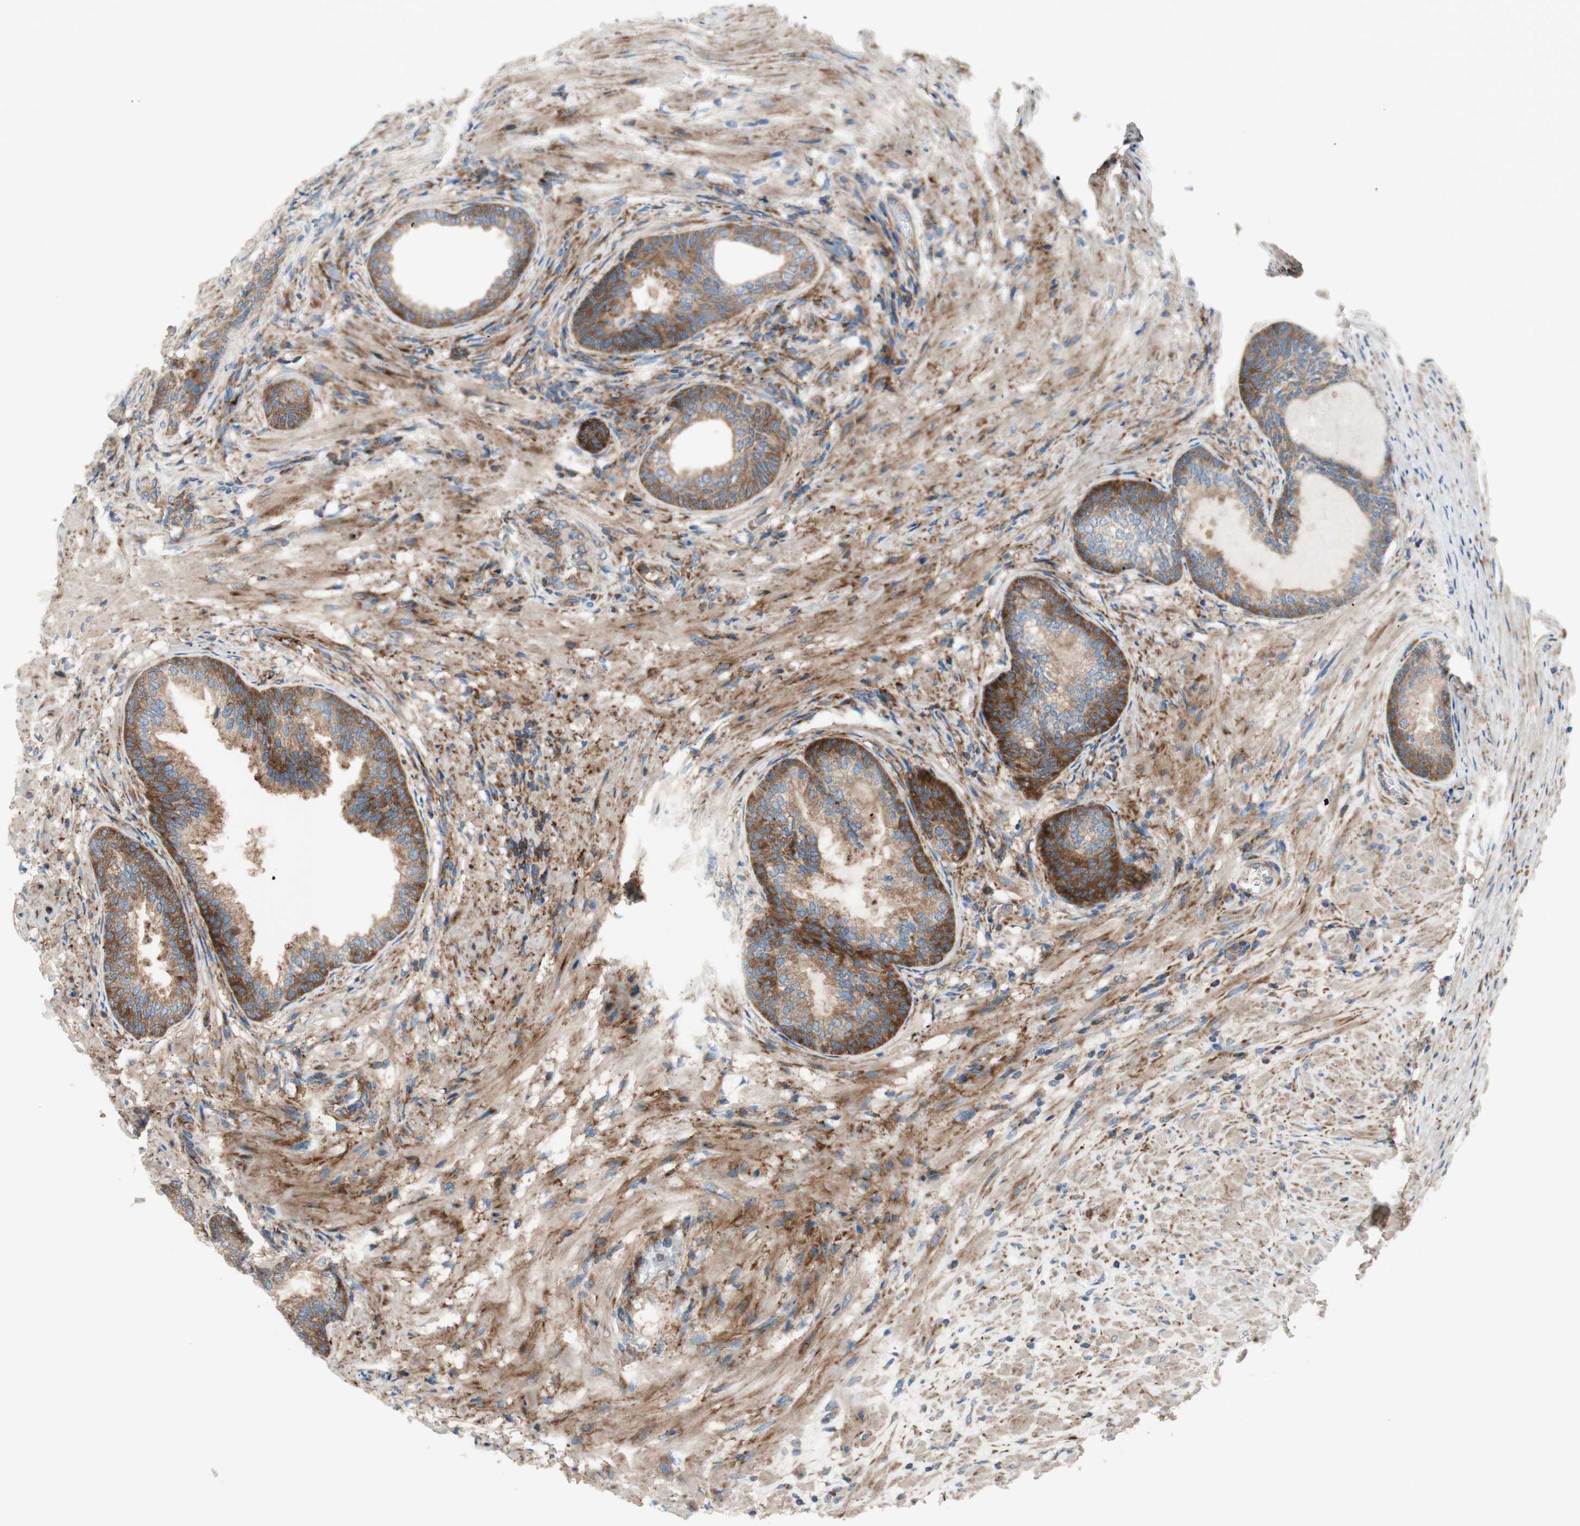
{"staining": {"intensity": "moderate", "quantity": ">75%", "location": "cytoplasmic/membranous"}, "tissue": "prostate", "cell_type": "Glandular cells", "image_type": "normal", "snomed": [{"axis": "morphology", "description": "Normal tissue, NOS"}, {"axis": "topography", "description": "Prostate"}], "caption": "Immunohistochemistry (IHC) of normal prostate shows medium levels of moderate cytoplasmic/membranous expression in about >75% of glandular cells. (brown staining indicates protein expression, while blue staining denotes nuclei).", "gene": "CCN4", "patient": {"sex": "male", "age": 76}}